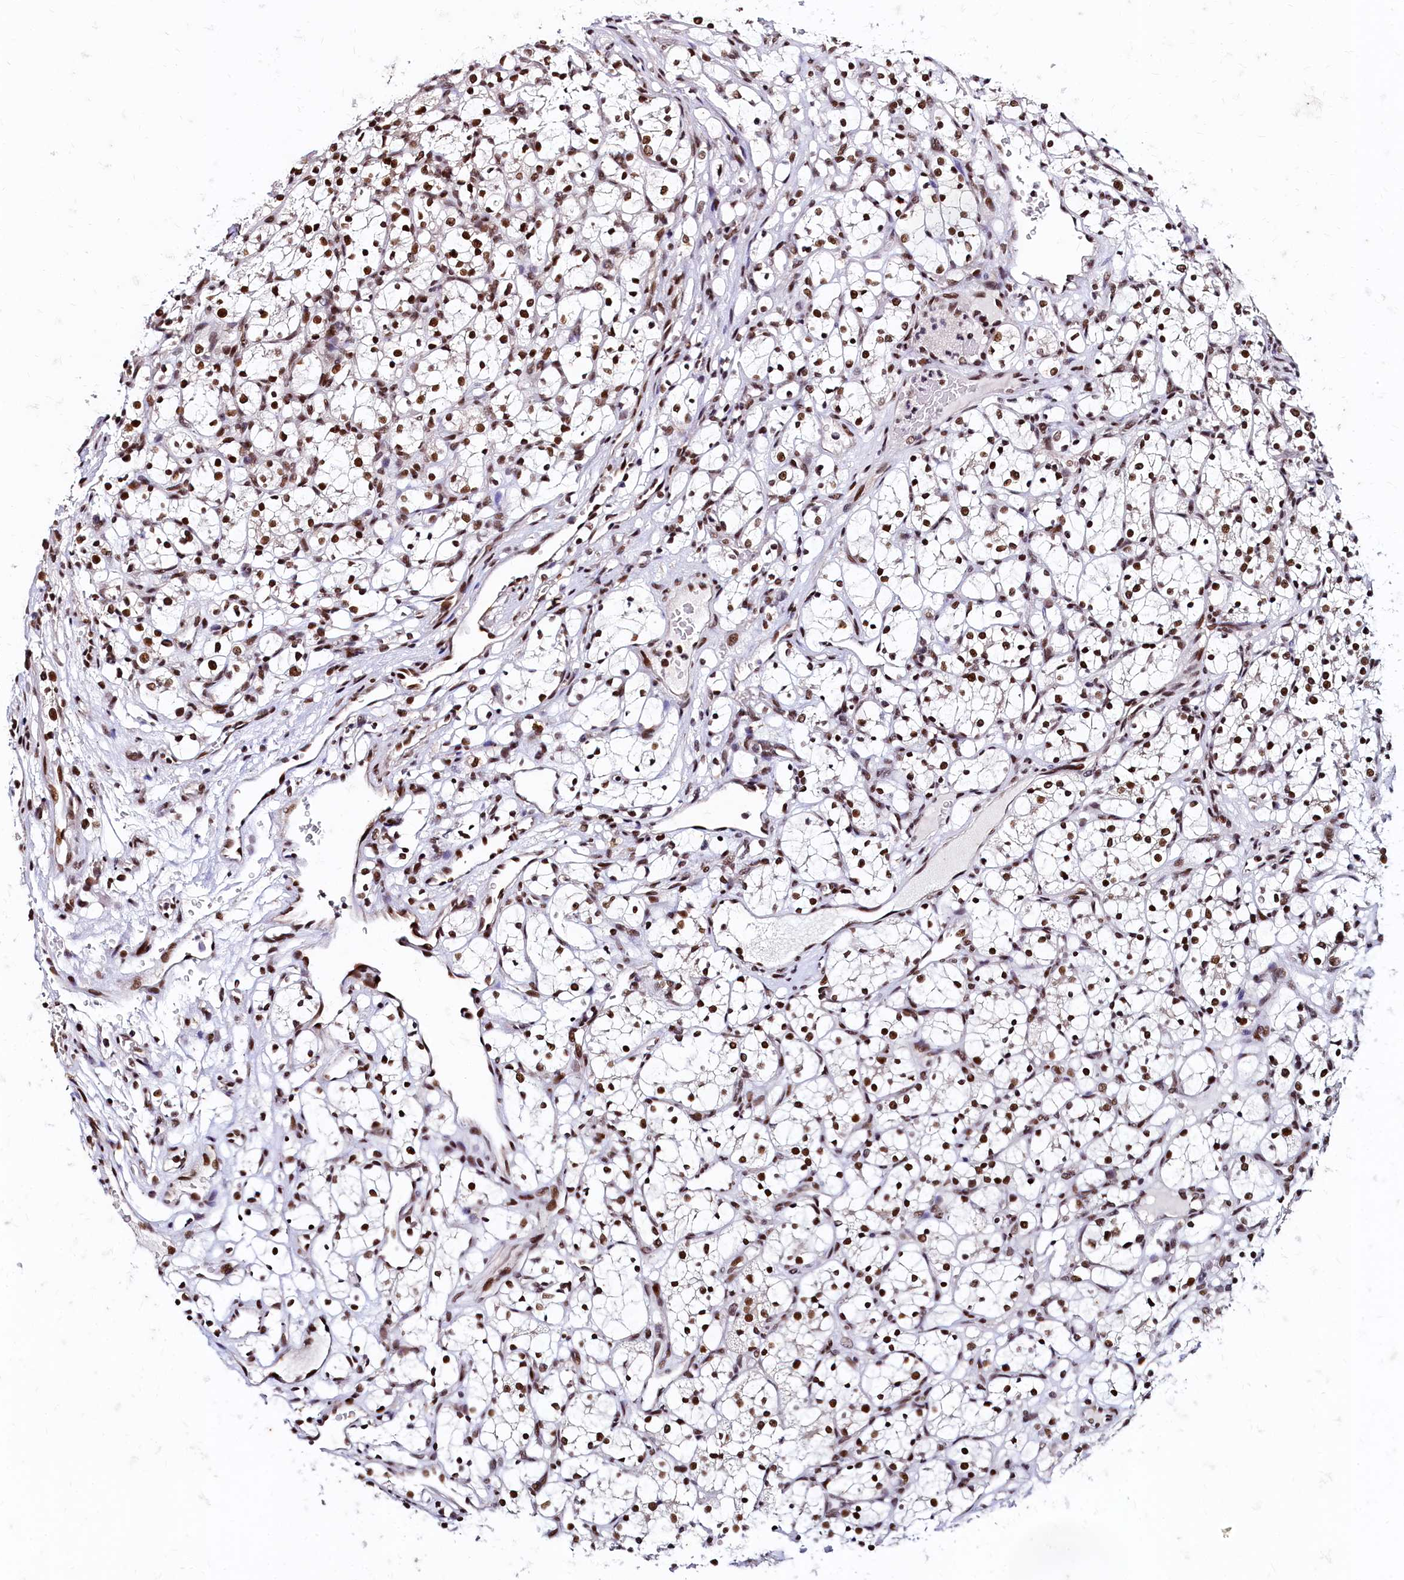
{"staining": {"intensity": "strong", "quantity": ">75%", "location": "nuclear"}, "tissue": "renal cancer", "cell_type": "Tumor cells", "image_type": "cancer", "snomed": [{"axis": "morphology", "description": "Adenocarcinoma, NOS"}, {"axis": "topography", "description": "Kidney"}], "caption": "The immunohistochemical stain highlights strong nuclear expression in tumor cells of renal adenocarcinoma tissue. Nuclei are stained in blue.", "gene": "CPSF7", "patient": {"sex": "female", "age": 69}}